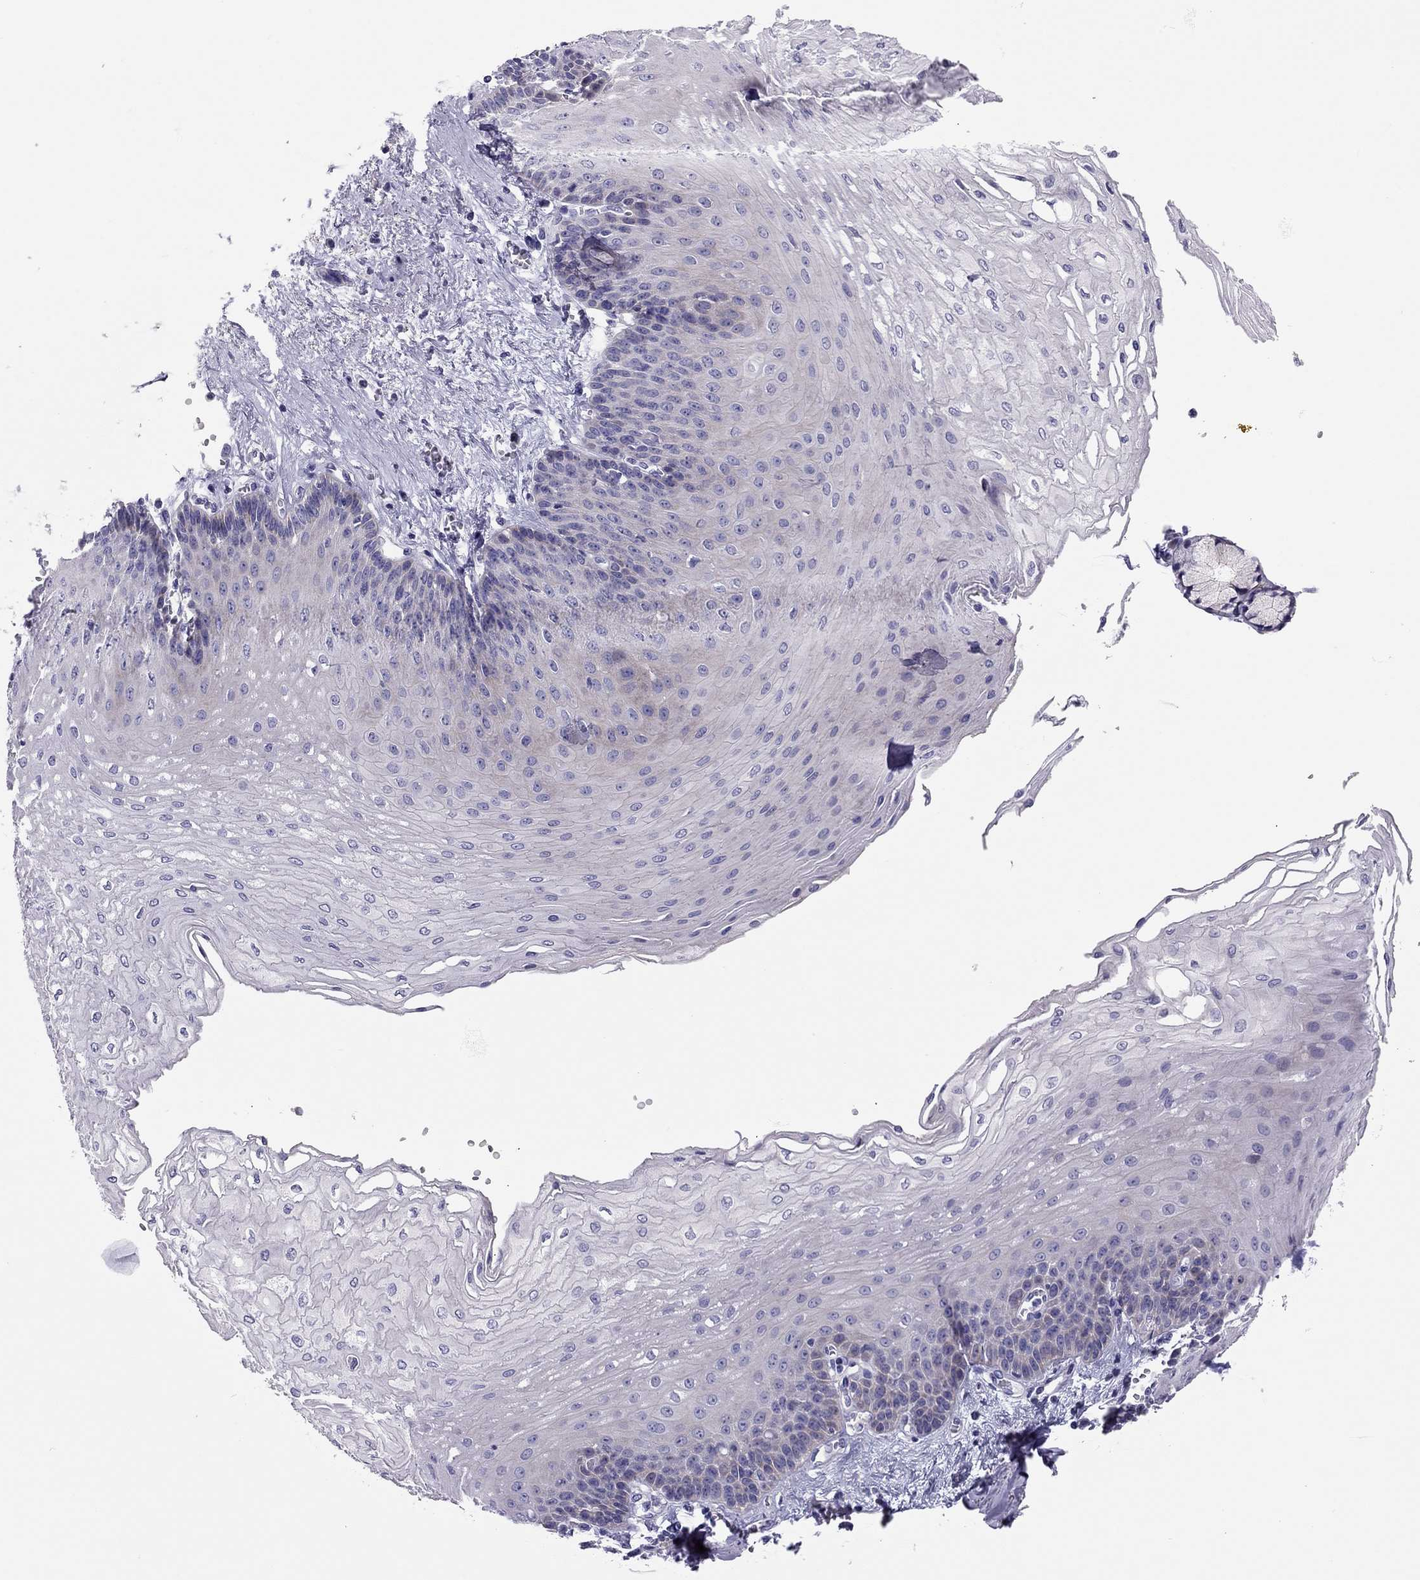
{"staining": {"intensity": "negative", "quantity": "none", "location": "none"}, "tissue": "esophagus", "cell_type": "Squamous epithelial cells", "image_type": "normal", "snomed": [{"axis": "morphology", "description": "Normal tissue, NOS"}, {"axis": "topography", "description": "Esophagus"}], "caption": "Esophagus stained for a protein using immunohistochemistry (IHC) displays no positivity squamous epithelial cells.", "gene": "SCARB1", "patient": {"sex": "female", "age": 62}}